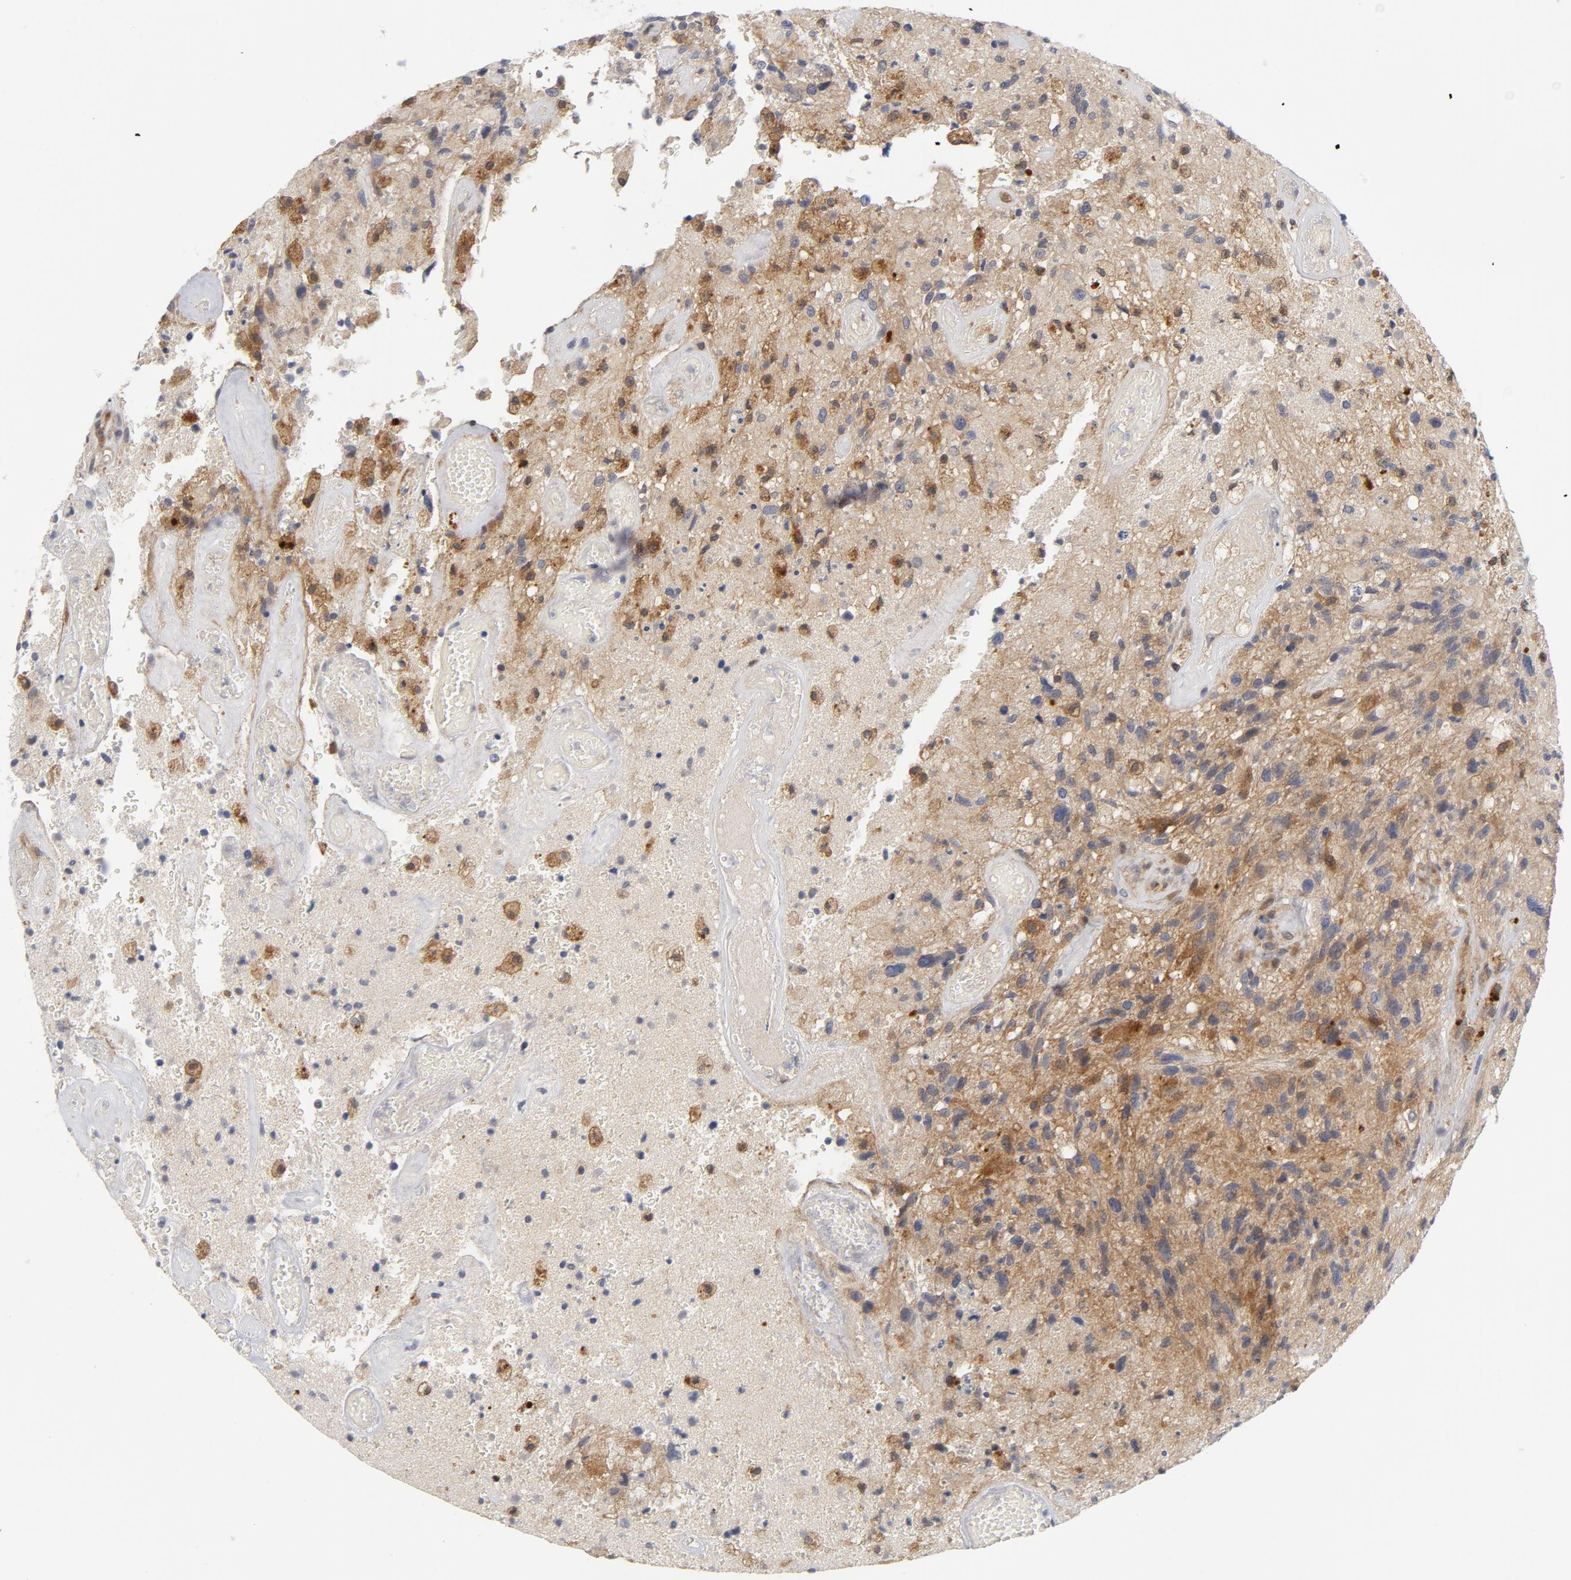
{"staining": {"intensity": "moderate", "quantity": ">75%", "location": "cytoplasmic/membranous"}, "tissue": "glioma", "cell_type": "Tumor cells", "image_type": "cancer", "snomed": [{"axis": "morphology", "description": "Normal tissue, NOS"}, {"axis": "morphology", "description": "Glioma, malignant, High grade"}, {"axis": "topography", "description": "Cerebral cortex"}], "caption": "This is an image of immunohistochemistry (IHC) staining of malignant high-grade glioma, which shows moderate positivity in the cytoplasmic/membranous of tumor cells.", "gene": "TRADD", "patient": {"sex": "male", "age": 75}}